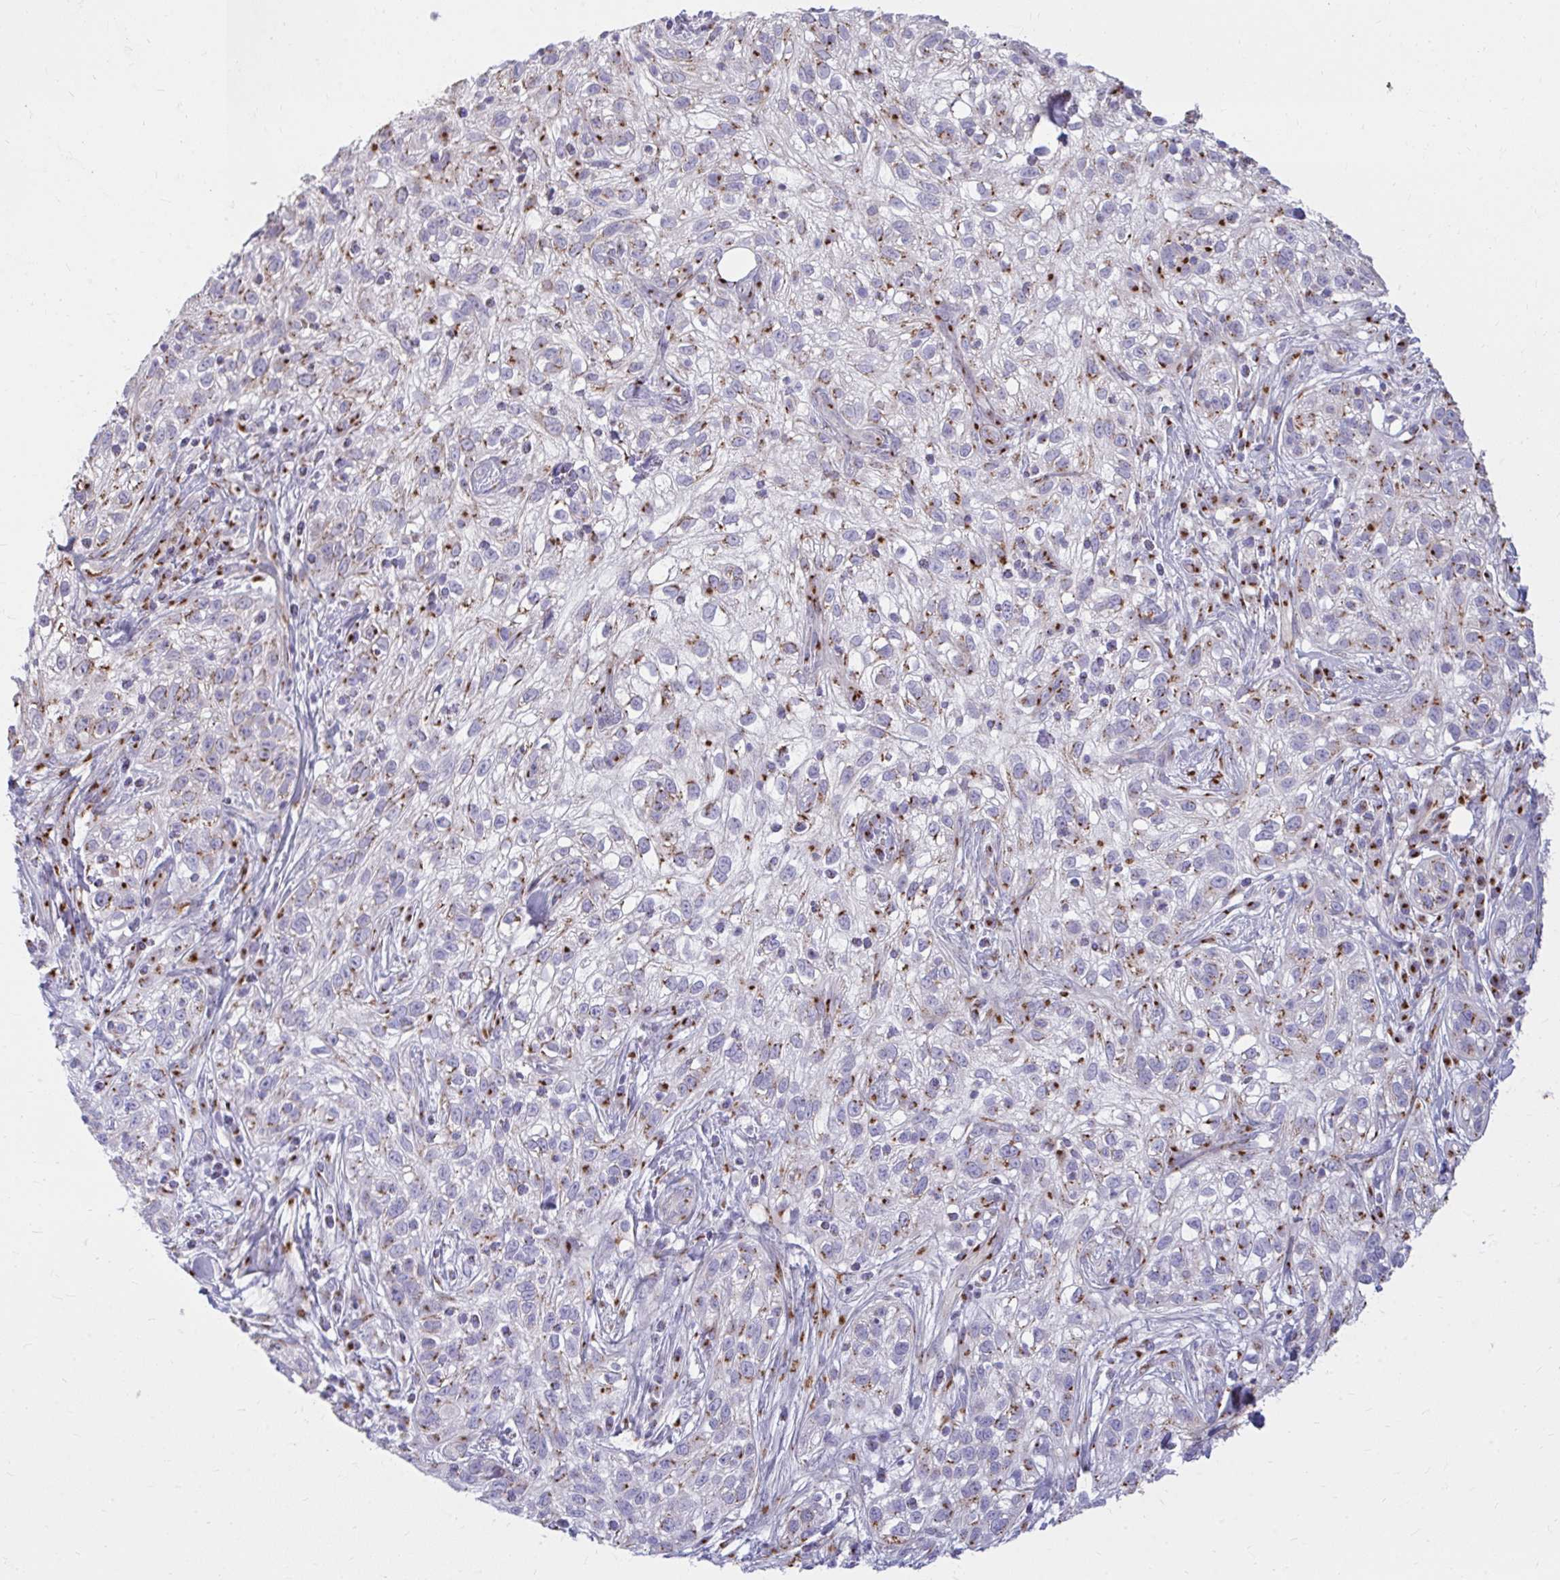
{"staining": {"intensity": "moderate", "quantity": "25%-75%", "location": "cytoplasmic/membranous"}, "tissue": "skin cancer", "cell_type": "Tumor cells", "image_type": "cancer", "snomed": [{"axis": "morphology", "description": "Squamous cell carcinoma, NOS"}, {"axis": "topography", "description": "Skin"}], "caption": "High-magnification brightfield microscopy of skin cancer (squamous cell carcinoma) stained with DAB (brown) and counterstained with hematoxylin (blue). tumor cells exhibit moderate cytoplasmic/membranous positivity is present in approximately25%-75% of cells.", "gene": "RAB6B", "patient": {"sex": "male", "age": 82}}